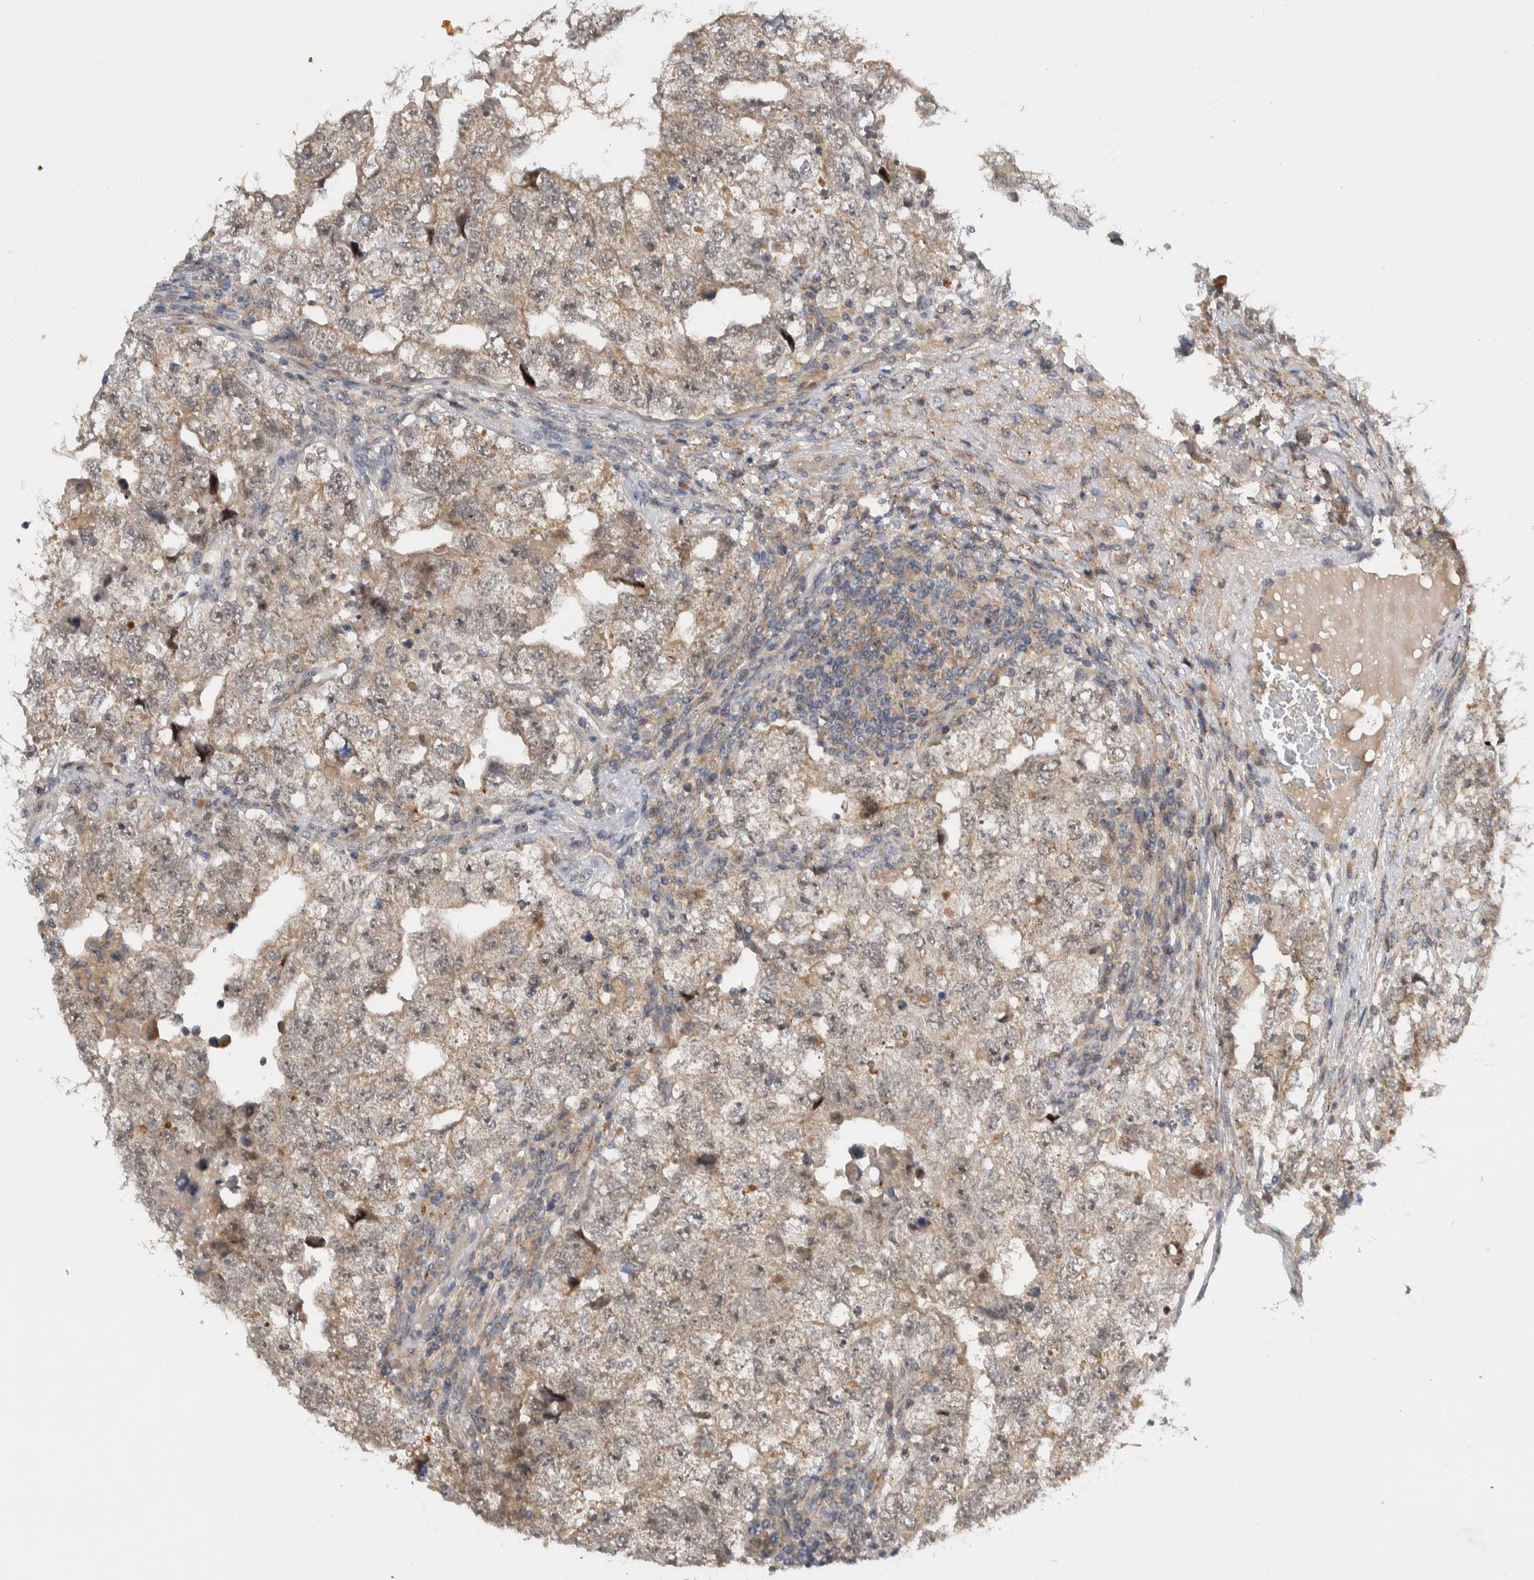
{"staining": {"intensity": "weak", "quantity": ">75%", "location": "cytoplasmic/membranous"}, "tissue": "testis cancer", "cell_type": "Tumor cells", "image_type": "cancer", "snomed": [{"axis": "morphology", "description": "Carcinoma, Embryonal, NOS"}, {"axis": "topography", "description": "Testis"}], "caption": "DAB immunohistochemical staining of human testis cancer (embryonal carcinoma) exhibits weak cytoplasmic/membranous protein positivity in about >75% of tumor cells.", "gene": "MPRIP", "patient": {"sex": "male", "age": 36}}